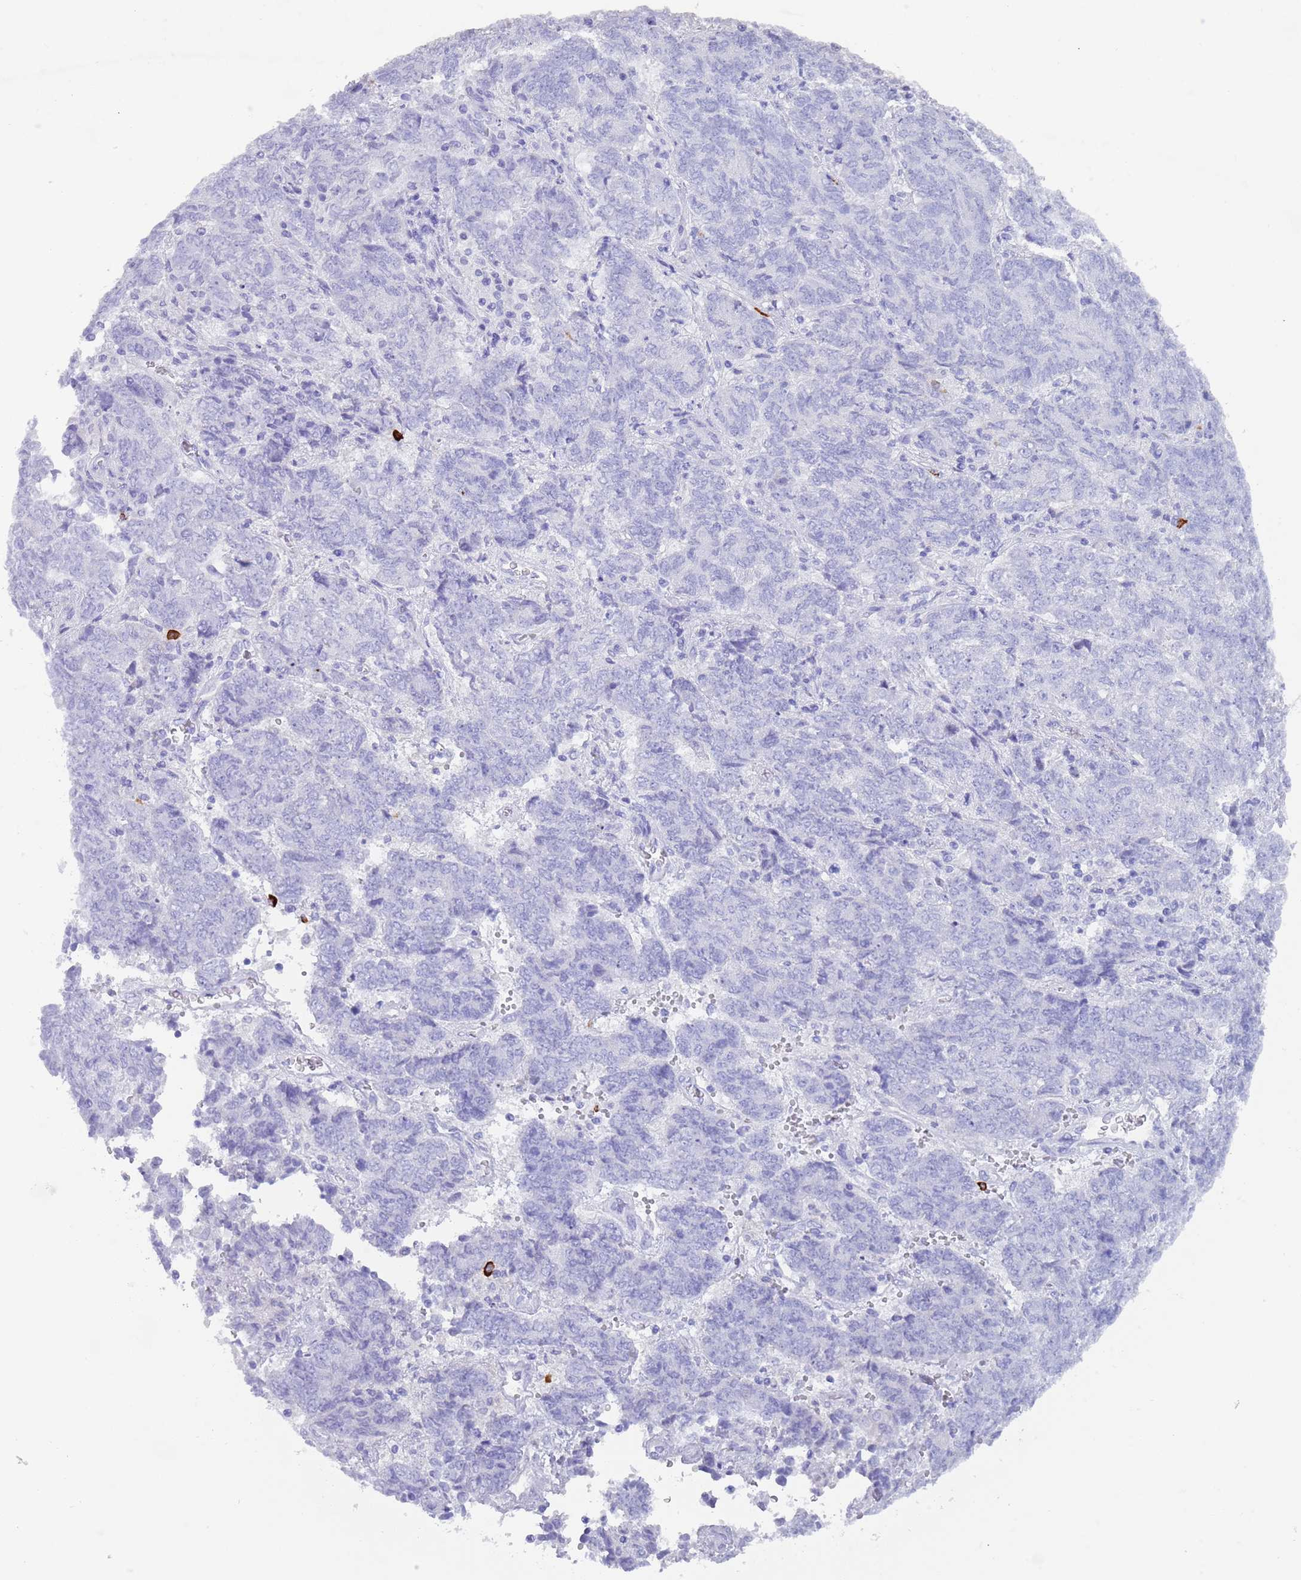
{"staining": {"intensity": "negative", "quantity": "none", "location": "none"}, "tissue": "endometrial cancer", "cell_type": "Tumor cells", "image_type": "cancer", "snomed": [{"axis": "morphology", "description": "Adenocarcinoma, NOS"}, {"axis": "topography", "description": "Endometrium"}], "caption": "The image reveals no staining of tumor cells in endometrial cancer (adenocarcinoma).", "gene": "MYADML2", "patient": {"sex": "female", "age": 80}}